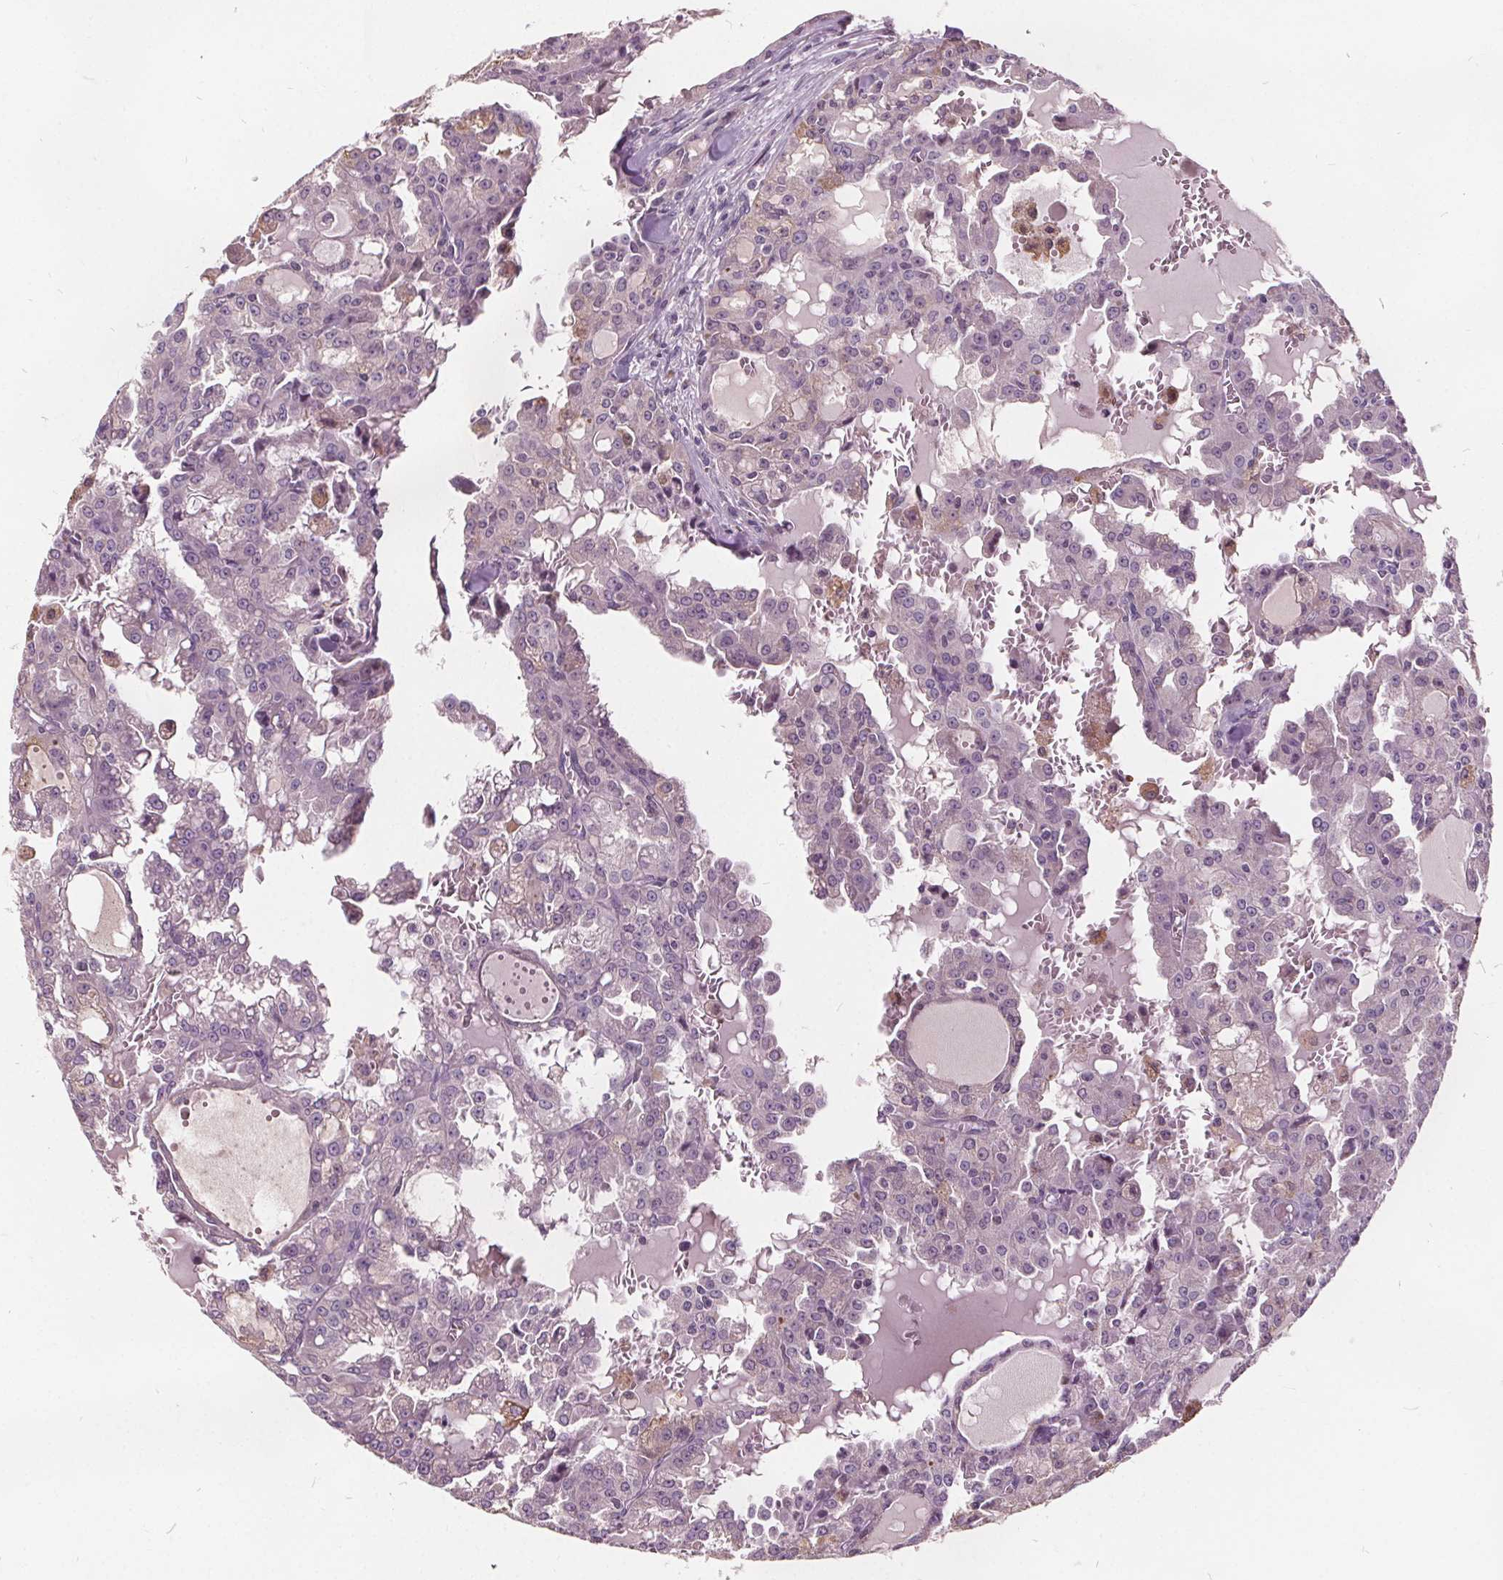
{"staining": {"intensity": "negative", "quantity": "none", "location": "none"}, "tissue": "head and neck cancer", "cell_type": "Tumor cells", "image_type": "cancer", "snomed": [{"axis": "morphology", "description": "Adenocarcinoma, NOS"}, {"axis": "topography", "description": "Head-Neck"}], "caption": "An immunohistochemistry (IHC) micrograph of head and neck adenocarcinoma is shown. There is no staining in tumor cells of head and neck adenocarcinoma.", "gene": "ACOX2", "patient": {"sex": "male", "age": 64}}